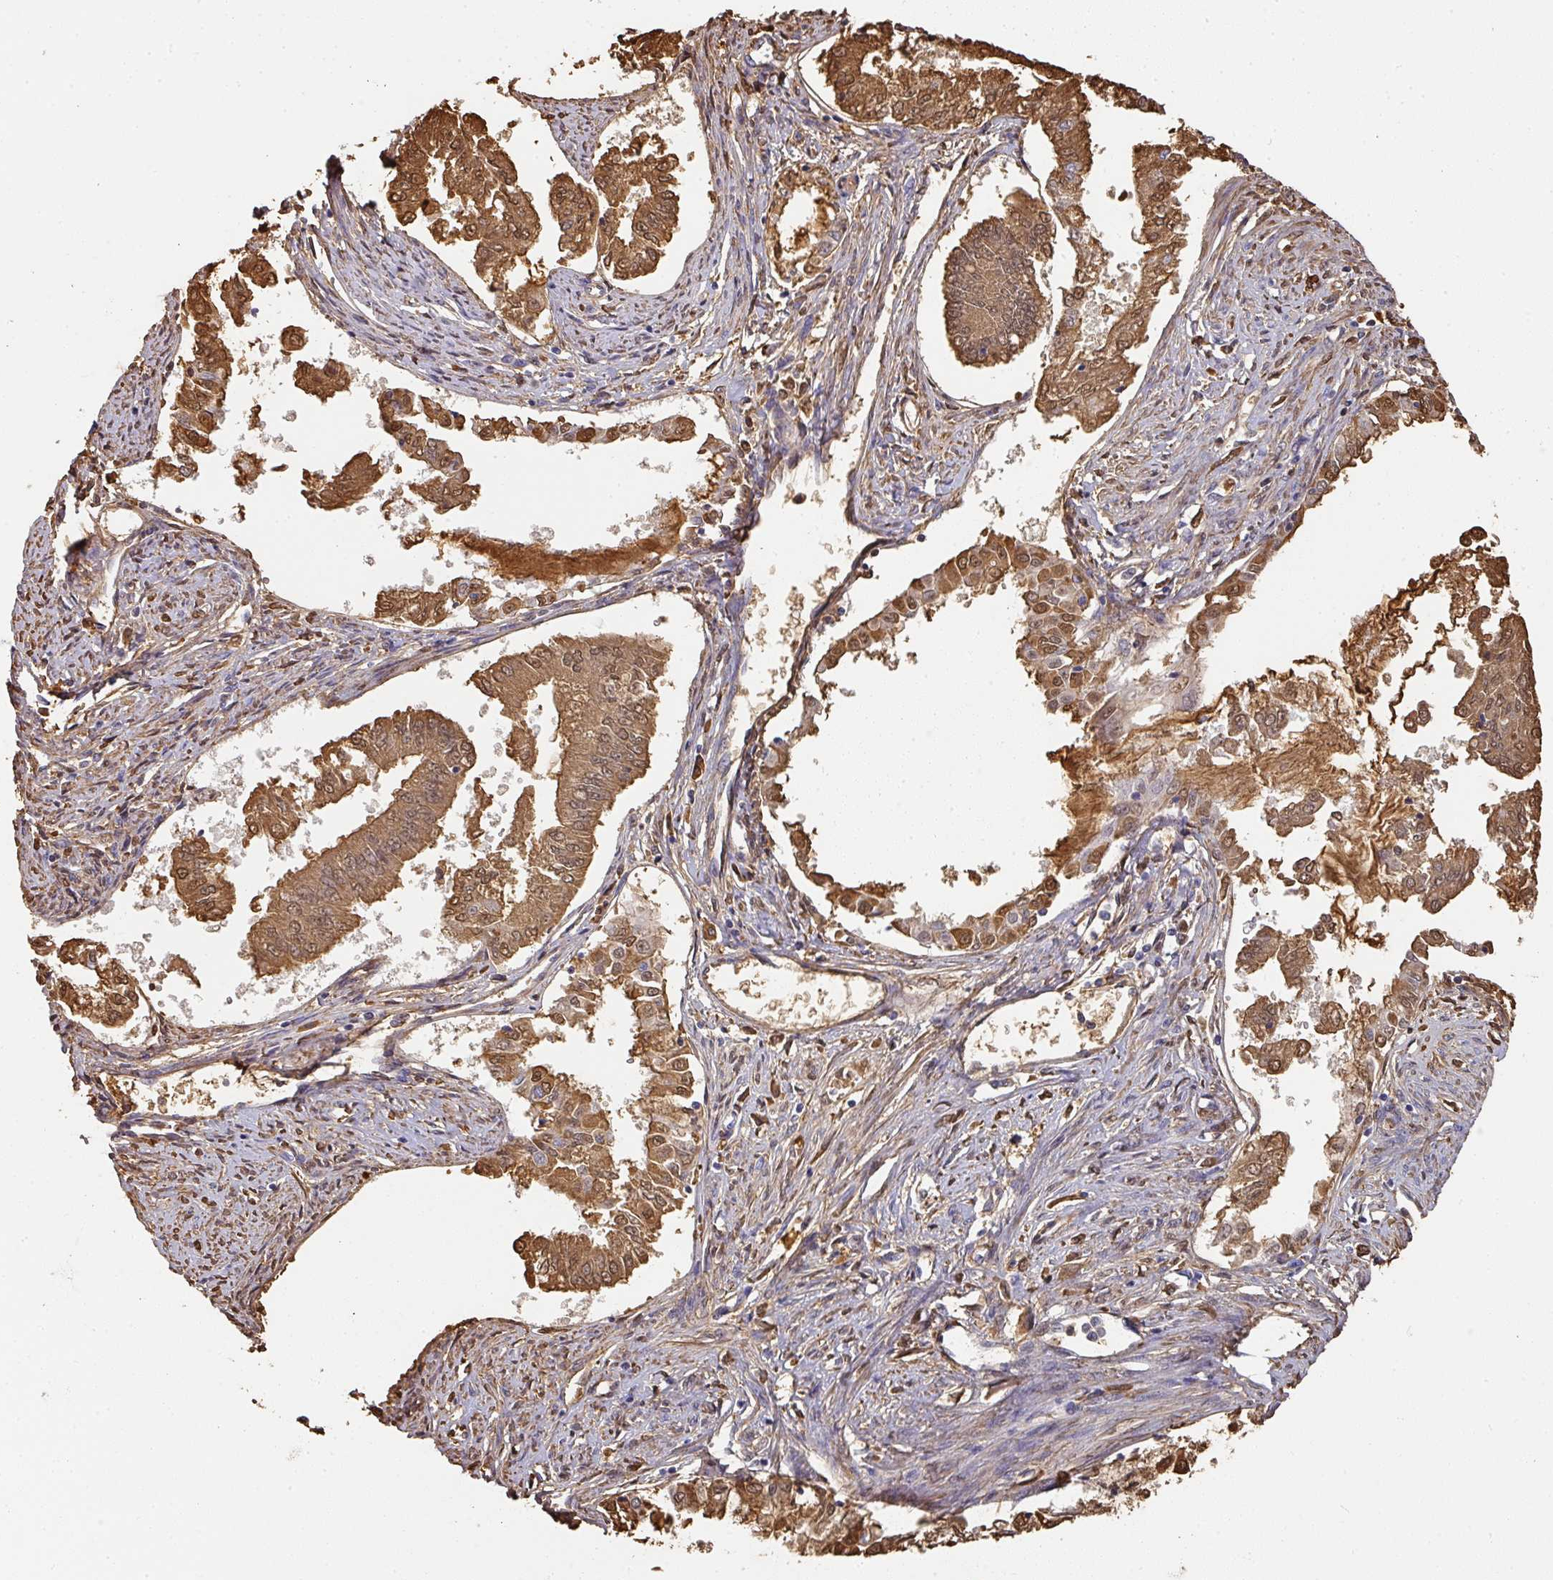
{"staining": {"intensity": "moderate", "quantity": ">75%", "location": "cytoplasmic/membranous,nuclear"}, "tissue": "endometrial cancer", "cell_type": "Tumor cells", "image_type": "cancer", "snomed": [{"axis": "morphology", "description": "Adenocarcinoma, NOS"}, {"axis": "topography", "description": "Endometrium"}], "caption": "Tumor cells display medium levels of moderate cytoplasmic/membranous and nuclear positivity in approximately >75% of cells in endometrial cancer (adenocarcinoma).", "gene": "ALB", "patient": {"sex": "female", "age": 76}}